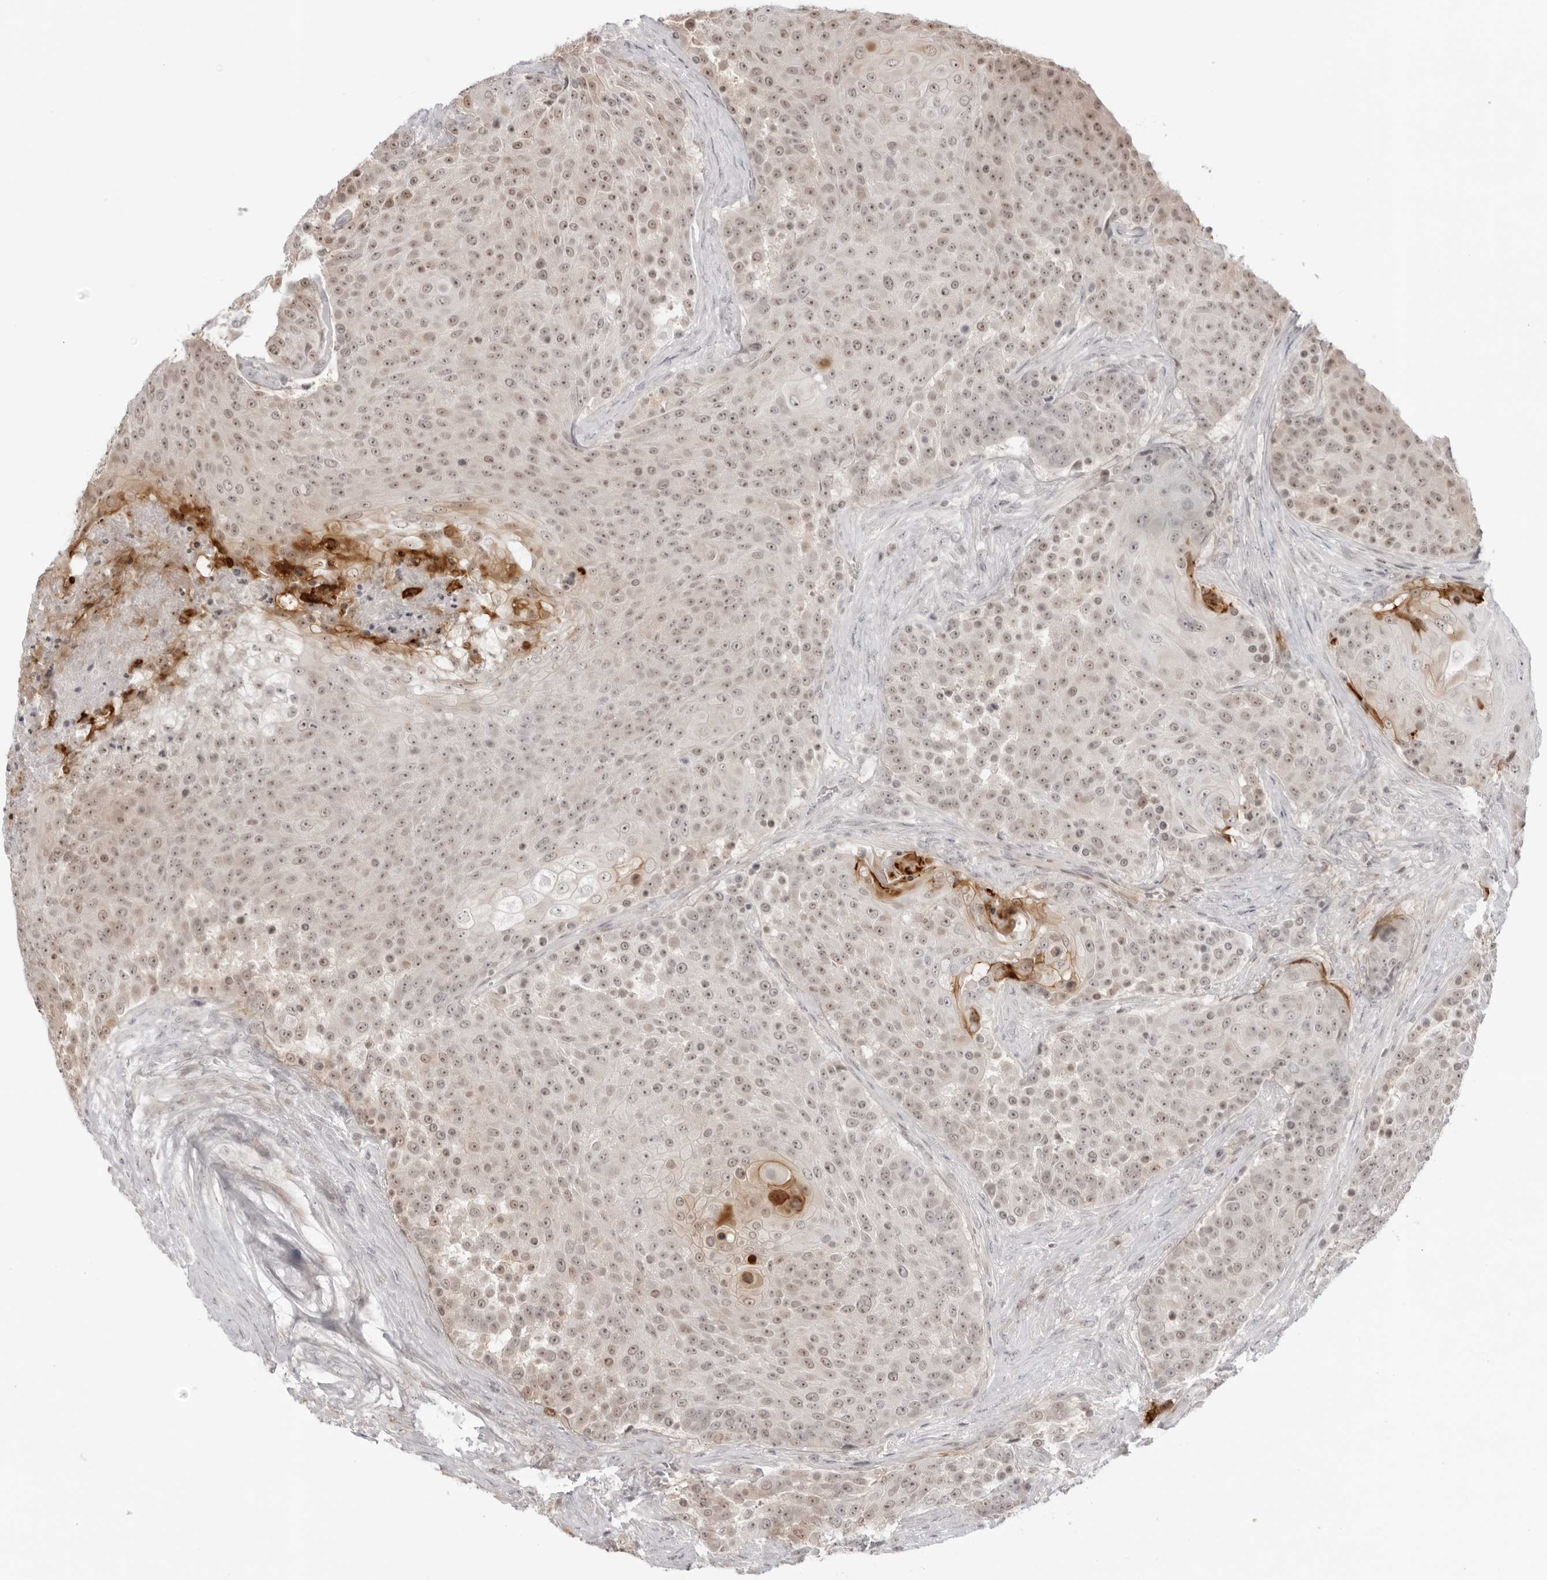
{"staining": {"intensity": "weak", "quantity": ">75%", "location": "nuclear"}, "tissue": "urothelial cancer", "cell_type": "Tumor cells", "image_type": "cancer", "snomed": [{"axis": "morphology", "description": "Urothelial carcinoma, High grade"}, {"axis": "topography", "description": "Urinary bladder"}], "caption": "Human urothelial cancer stained with a brown dye demonstrates weak nuclear positive expression in about >75% of tumor cells.", "gene": "RNF146", "patient": {"sex": "female", "age": 63}}